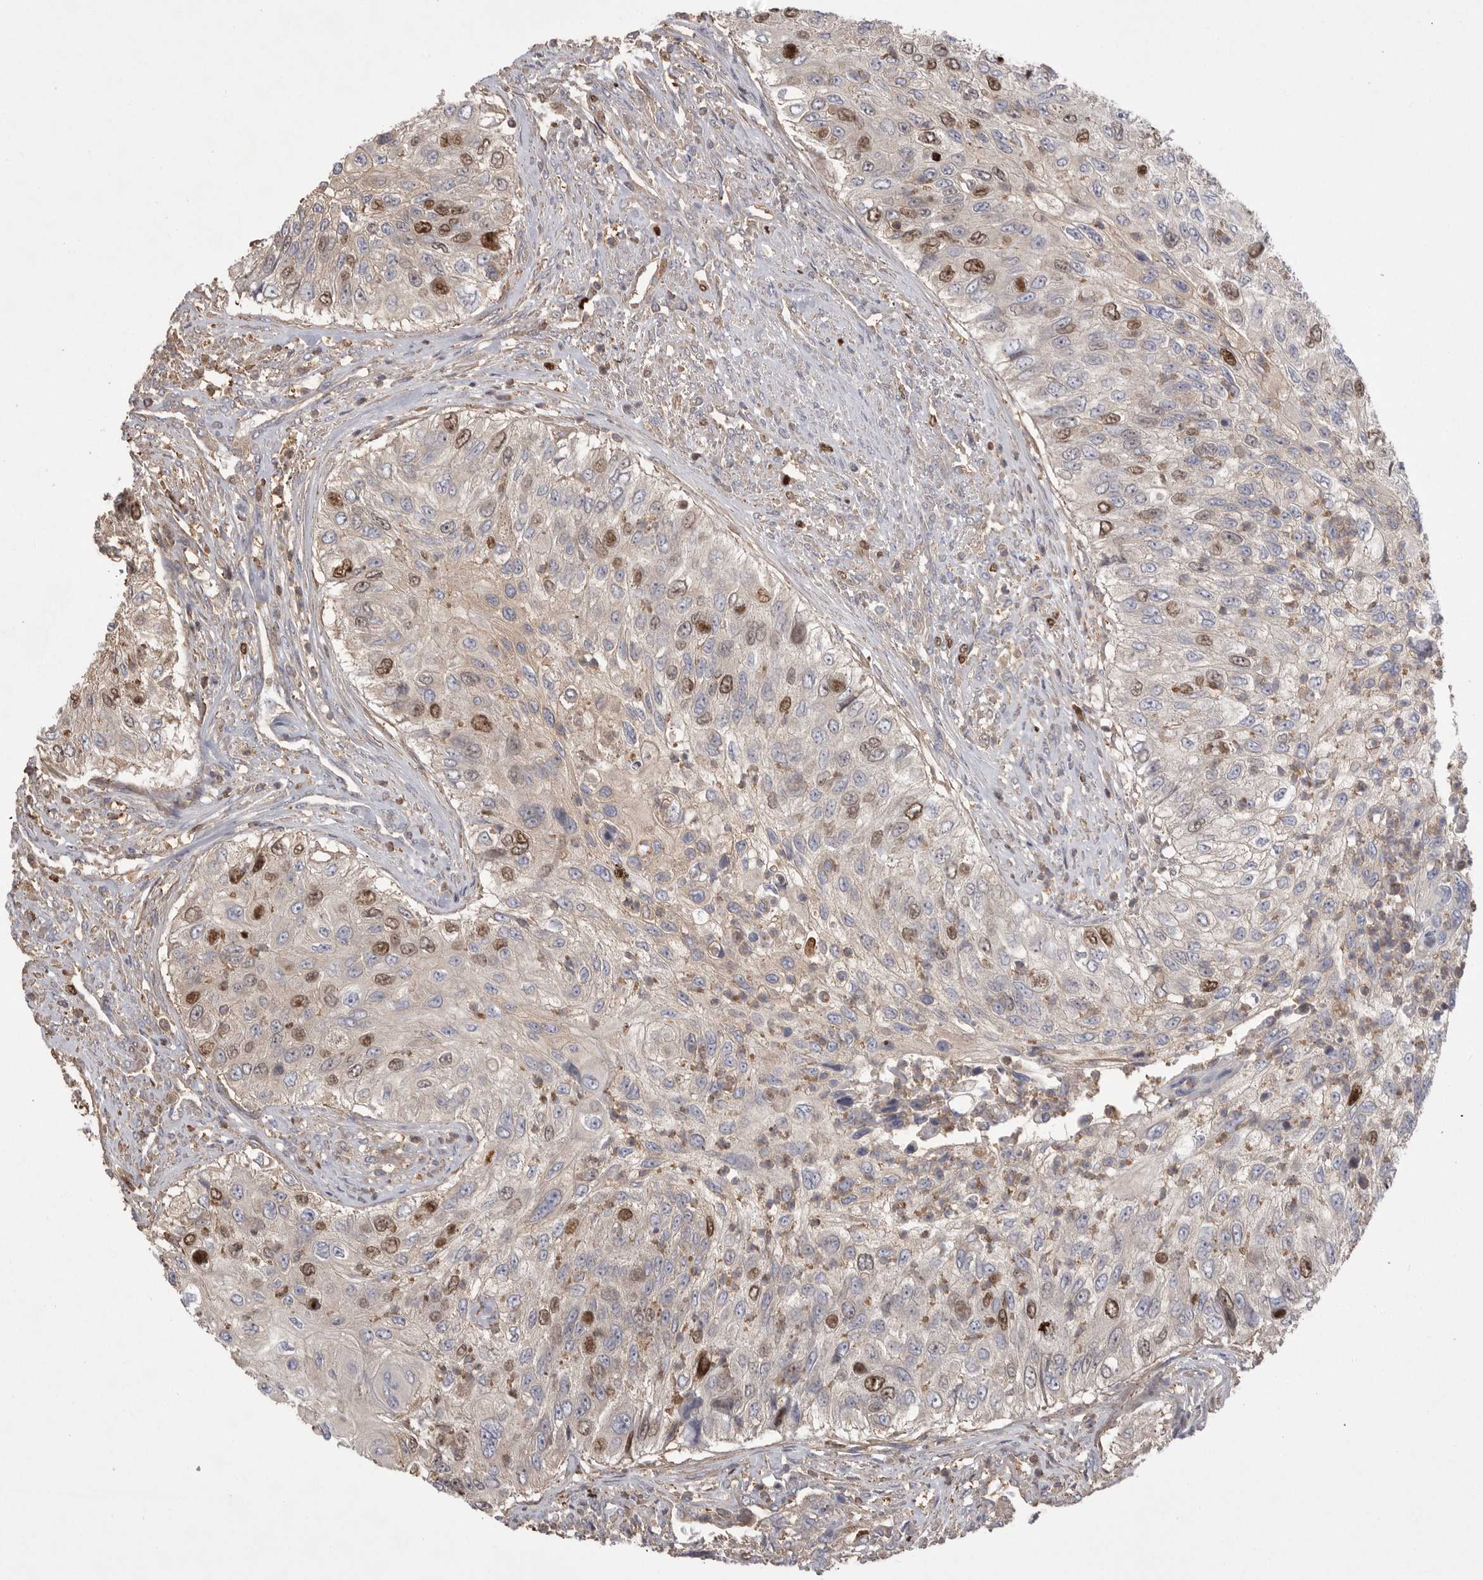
{"staining": {"intensity": "moderate", "quantity": "<25%", "location": "cytoplasmic/membranous,nuclear"}, "tissue": "urothelial cancer", "cell_type": "Tumor cells", "image_type": "cancer", "snomed": [{"axis": "morphology", "description": "Urothelial carcinoma, High grade"}, {"axis": "topography", "description": "Urinary bladder"}], "caption": "Immunohistochemical staining of high-grade urothelial carcinoma exhibits moderate cytoplasmic/membranous and nuclear protein expression in about <25% of tumor cells.", "gene": "TOP2A", "patient": {"sex": "female", "age": 60}}